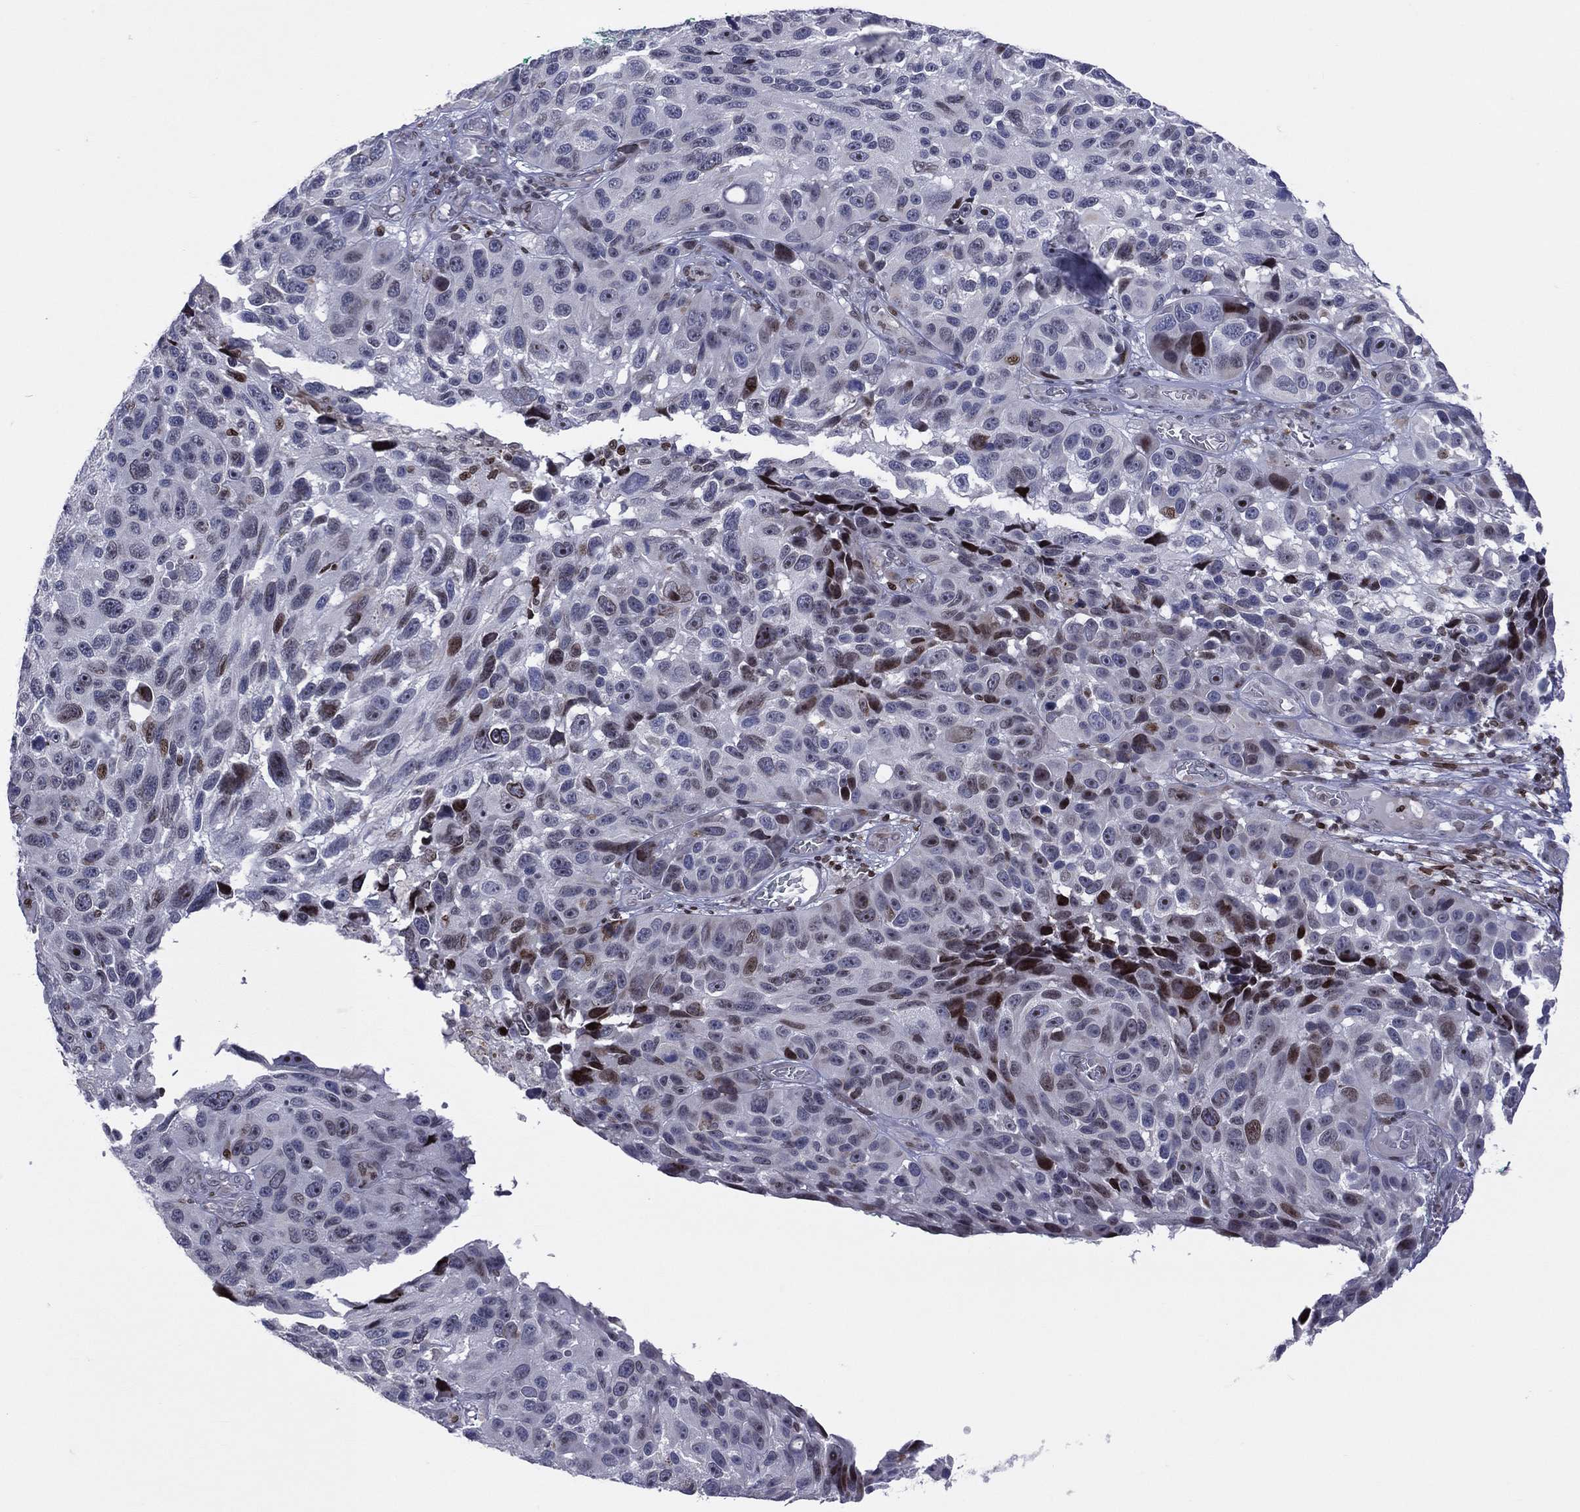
{"staining": {"intensity": "moderate", "quantity": "<25%", "location": "nuclear"}, "tissue": "melanoma", "cell_type": "Tumor cells", "image_type": "cancer", "snomed": [{"axis": "morphology", "description": "Malignant melanoma, NOS"}, {"axis": "topography", "description": "Skin"}], "caption": "Immunohistochemistry (DAB) staining of human malignant melanoma shows moderate nuclear protein expression in approximately <25% of tumor cells. (DAB = brown stain, brightfield microscopy at high magnification).", "gene": "DBF4B", "patient": {"sex": "male", "age": 53}}